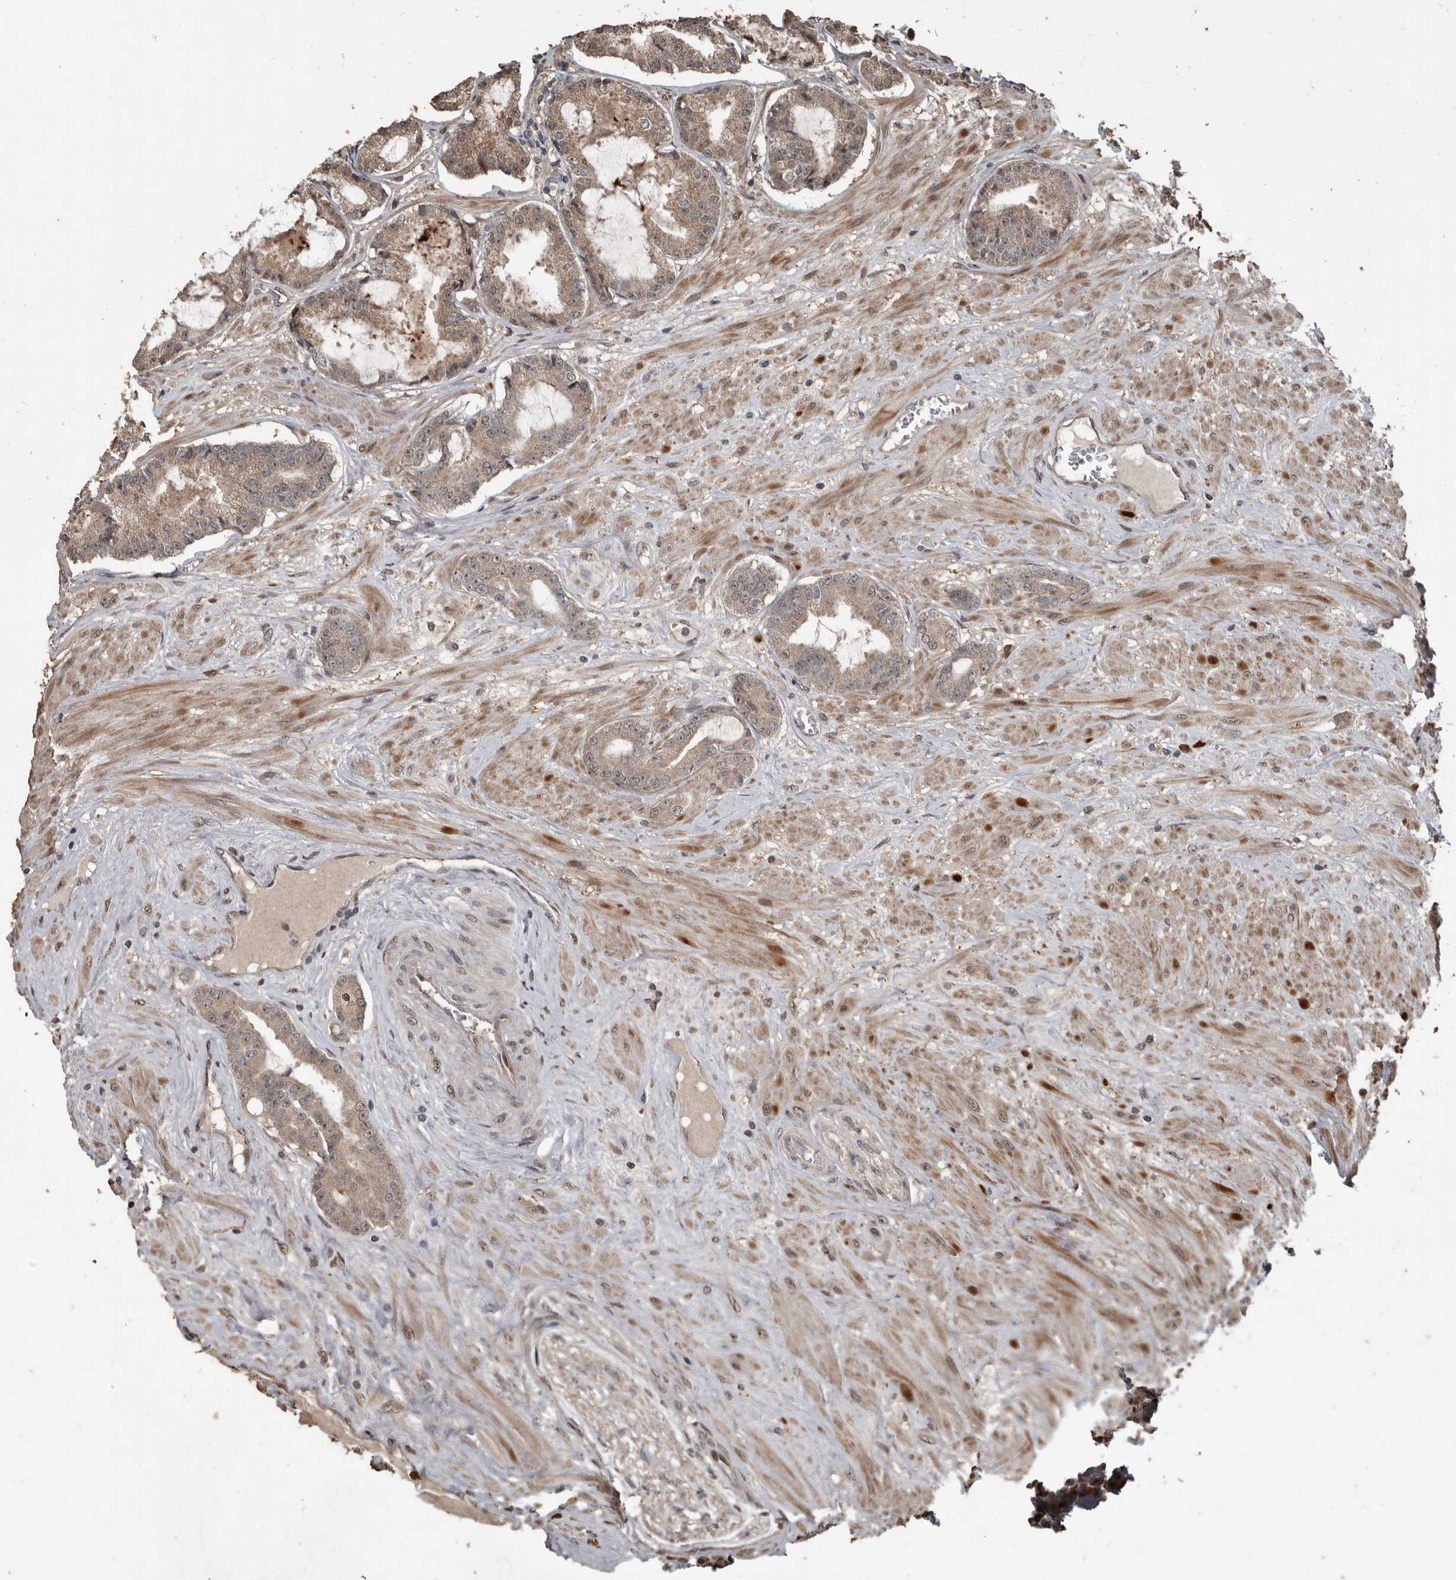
{"staining": {"intensity": "weak", "quantity": "25%-75%", "location": "cytoplasmic/membranous,nuclear"}, "tissue": "prostate cancer", "cell_type": "Tumor cells", "image_type": "cancer", "snomed": [{"axis": "morphology", "description": "Adenocarcinoma, Low grade"}, {"axis": "topography", "description": "Prostate"}], "caption": "Prostate cancer stained with a brown dye reveals weak cytoplasmic/membranous and nuclear positive expression in approximately 25%-75% of tumor cells.", "gene": "FSBP", "patient": {"sex": "male", "age": 60}}